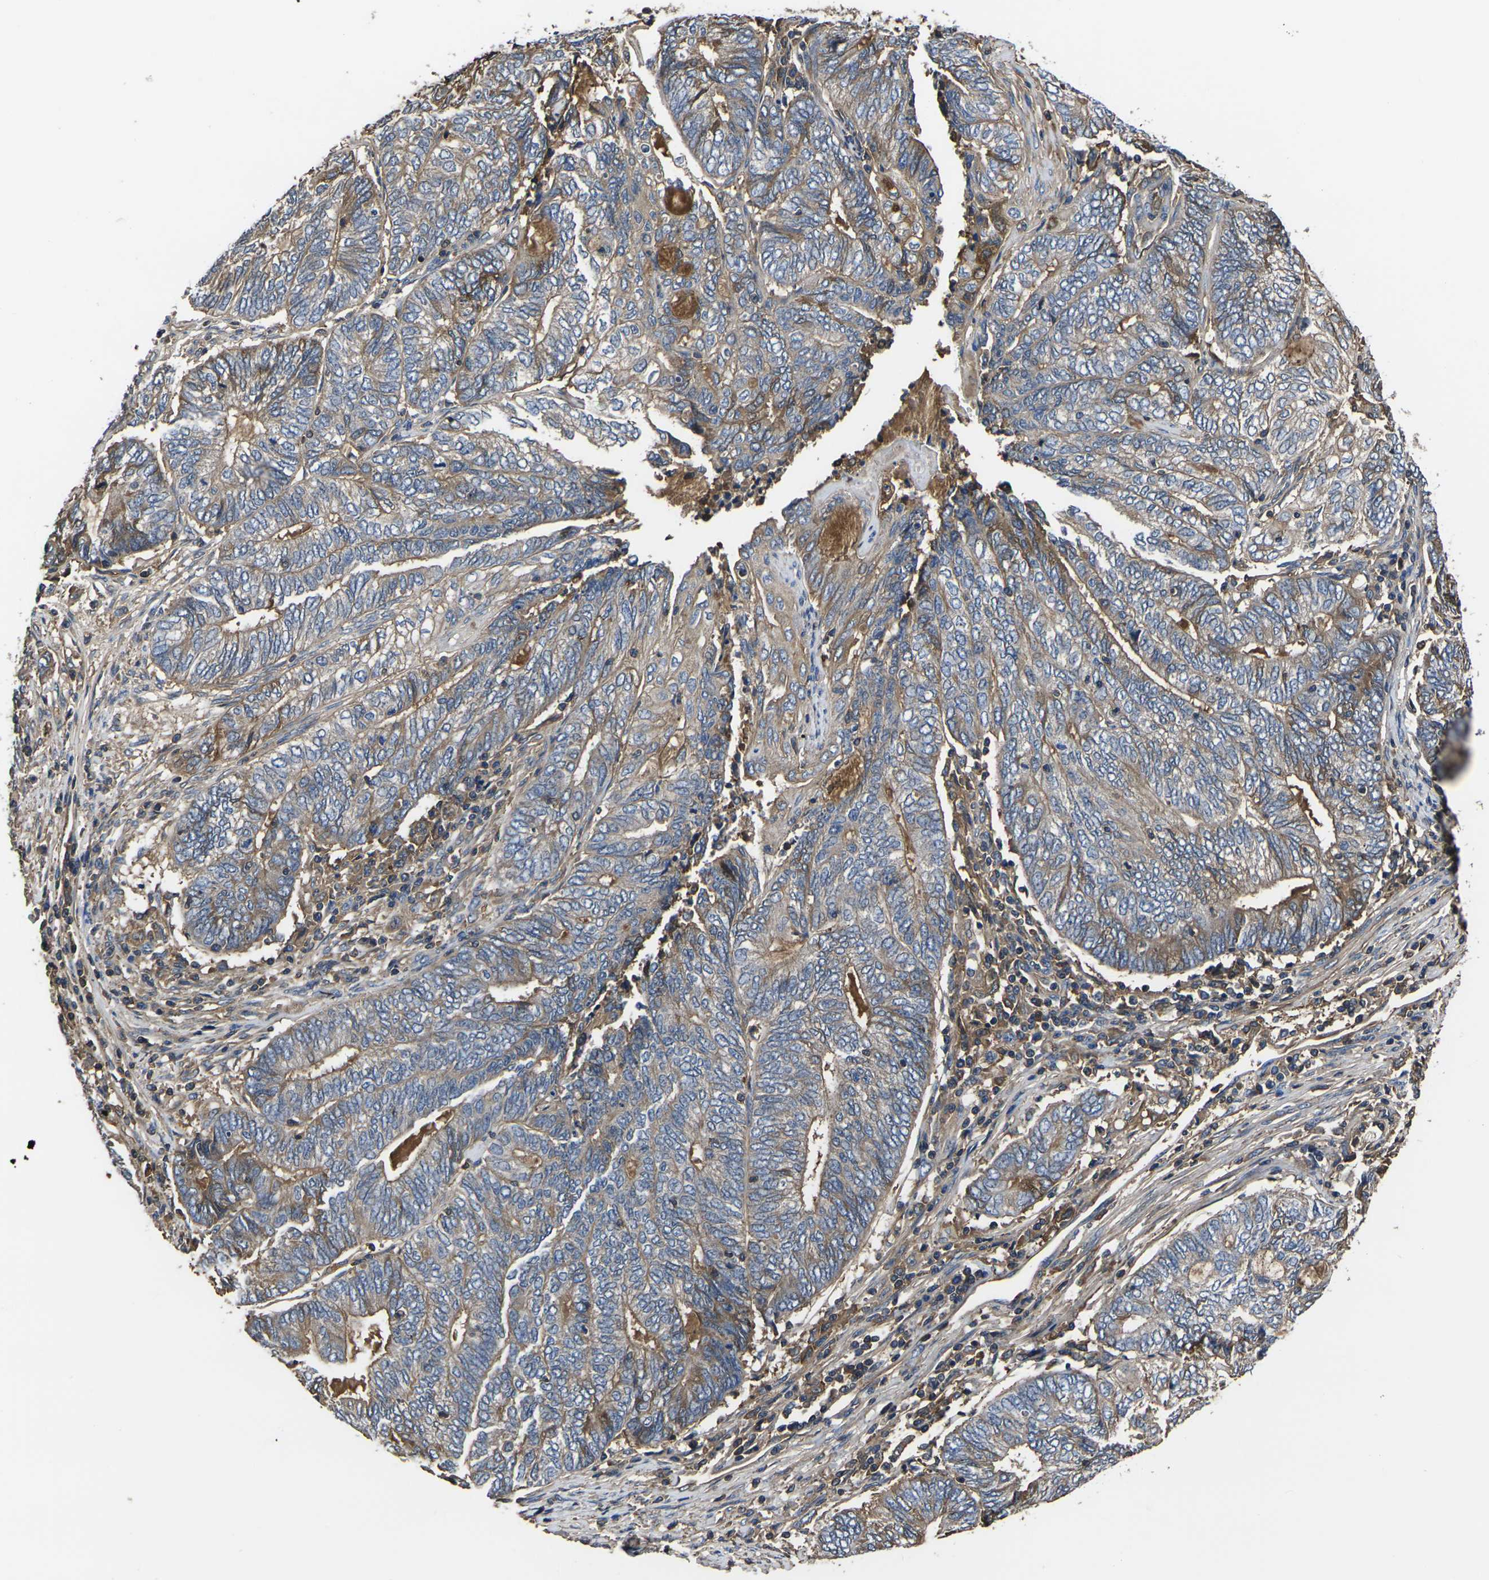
{"staining": {"intensity": "moderate", "quantity": "25%-75%", "location": "cytoplasmic/membranous"}, "tissue": "endometrial cancer", "cell_type": "Tumor cells", "image_type": "cancer", "snomed": [{"axis": "morphology", "description": "Adenocarcinoma, NOS"}, {"axis": "topography", "description": "Uterus"}, {"axis": "topography", "description": "Endometrium"}], "caption": "Moderate cytoplasmic/membranous protein staining is identified in approximately 25%-75% of tumor cells in endometrial cancer. Using DAB (3,3'-diaminobenzidine) (brown) and hematoxylin (blue) stains, captured at high magnification using brightfield microscopy.", "gene": "HSPG2", "patient": {"sex": "female", "age": 70}}